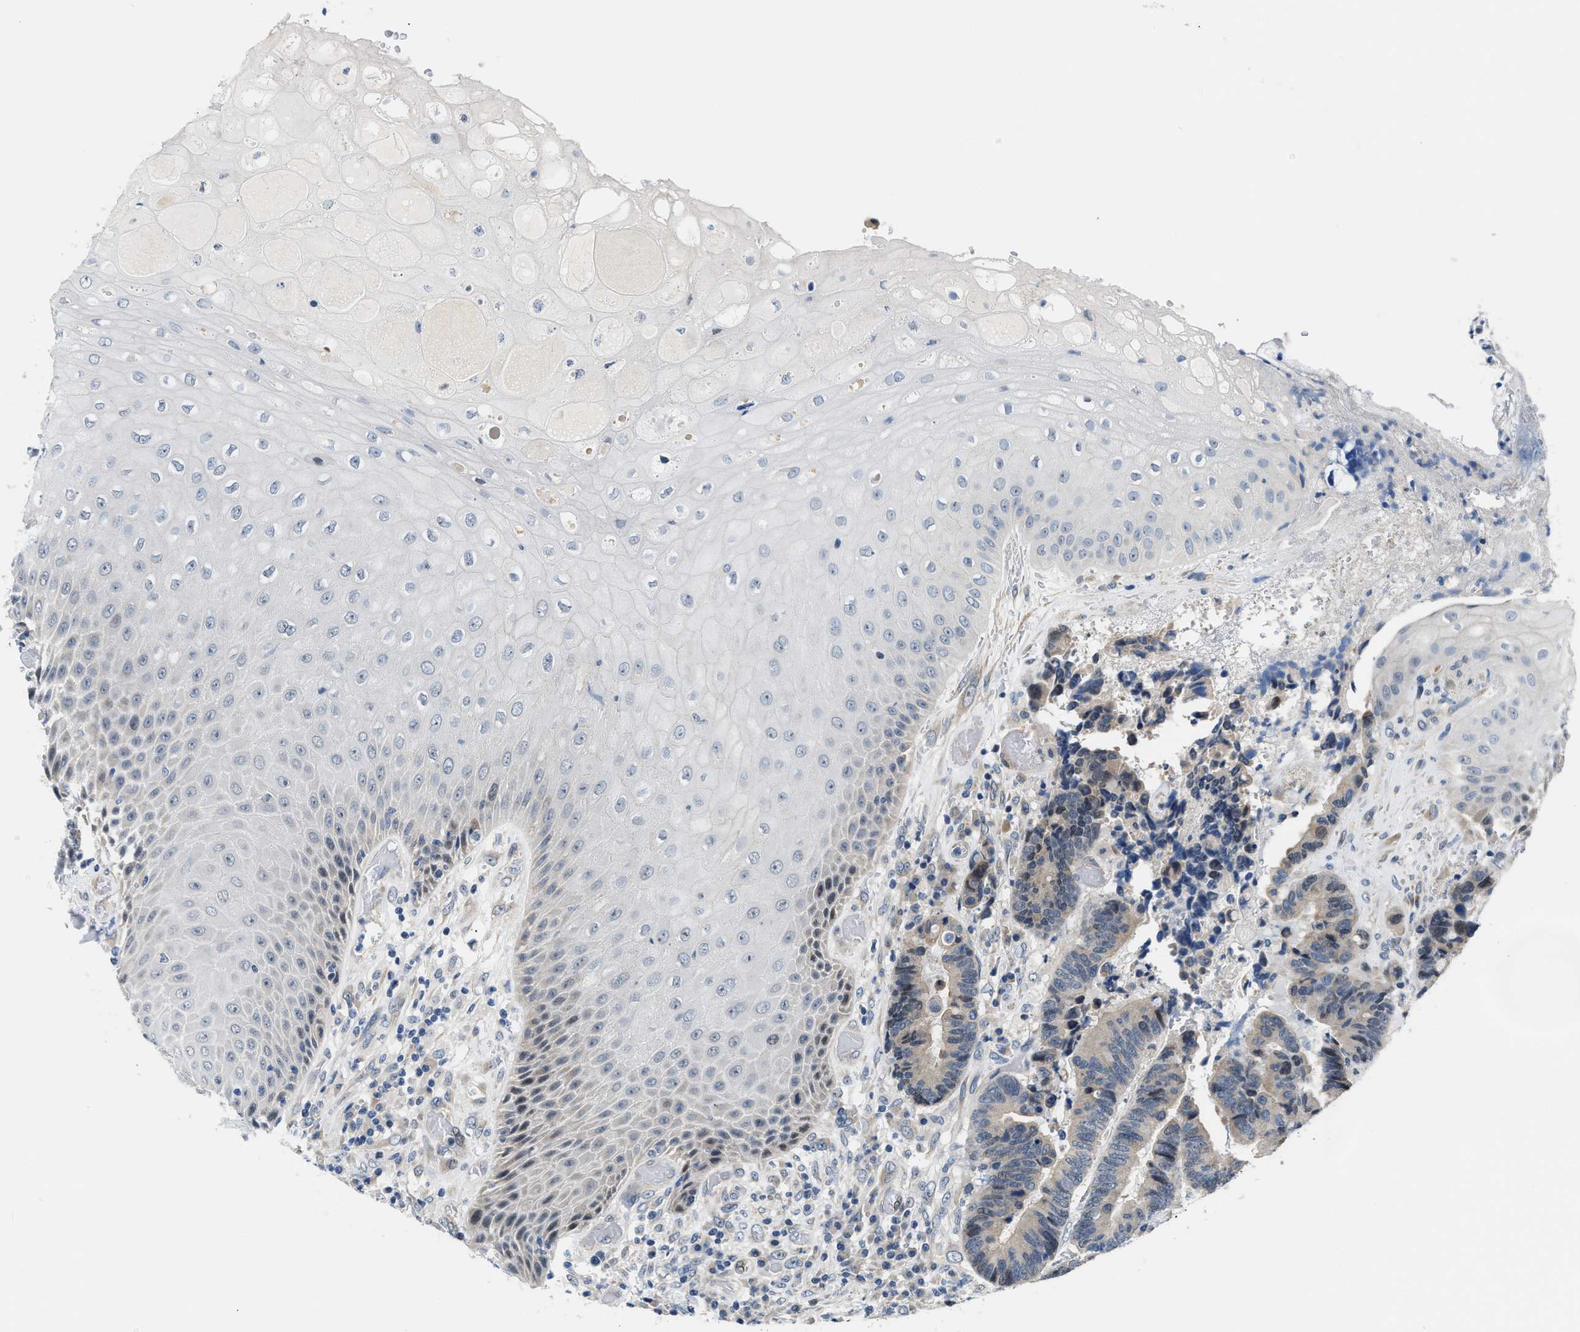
{"staining": {"intensity": "negative", "quantity": "none", "location": "none"}, "tissue": "colorectal cancer", "cell_type": "Tumor cells", "image_type": "cancer", "snomed": [{"axis": "morphology", "description": "Adenocarcinoma, NOS"}, {"axis": "topography", "description": "Rectum"}, {"axis": "topography", "description": "Anal"}], "caption": "DAB (3,3'-diaminobenzidine) immunohistochemical staining of human adenocarcinoma (colorectal) shows no significant positivity in tumor cells.", "gene": "CLGN", "patient": {"sex": "female", "age": 89}}